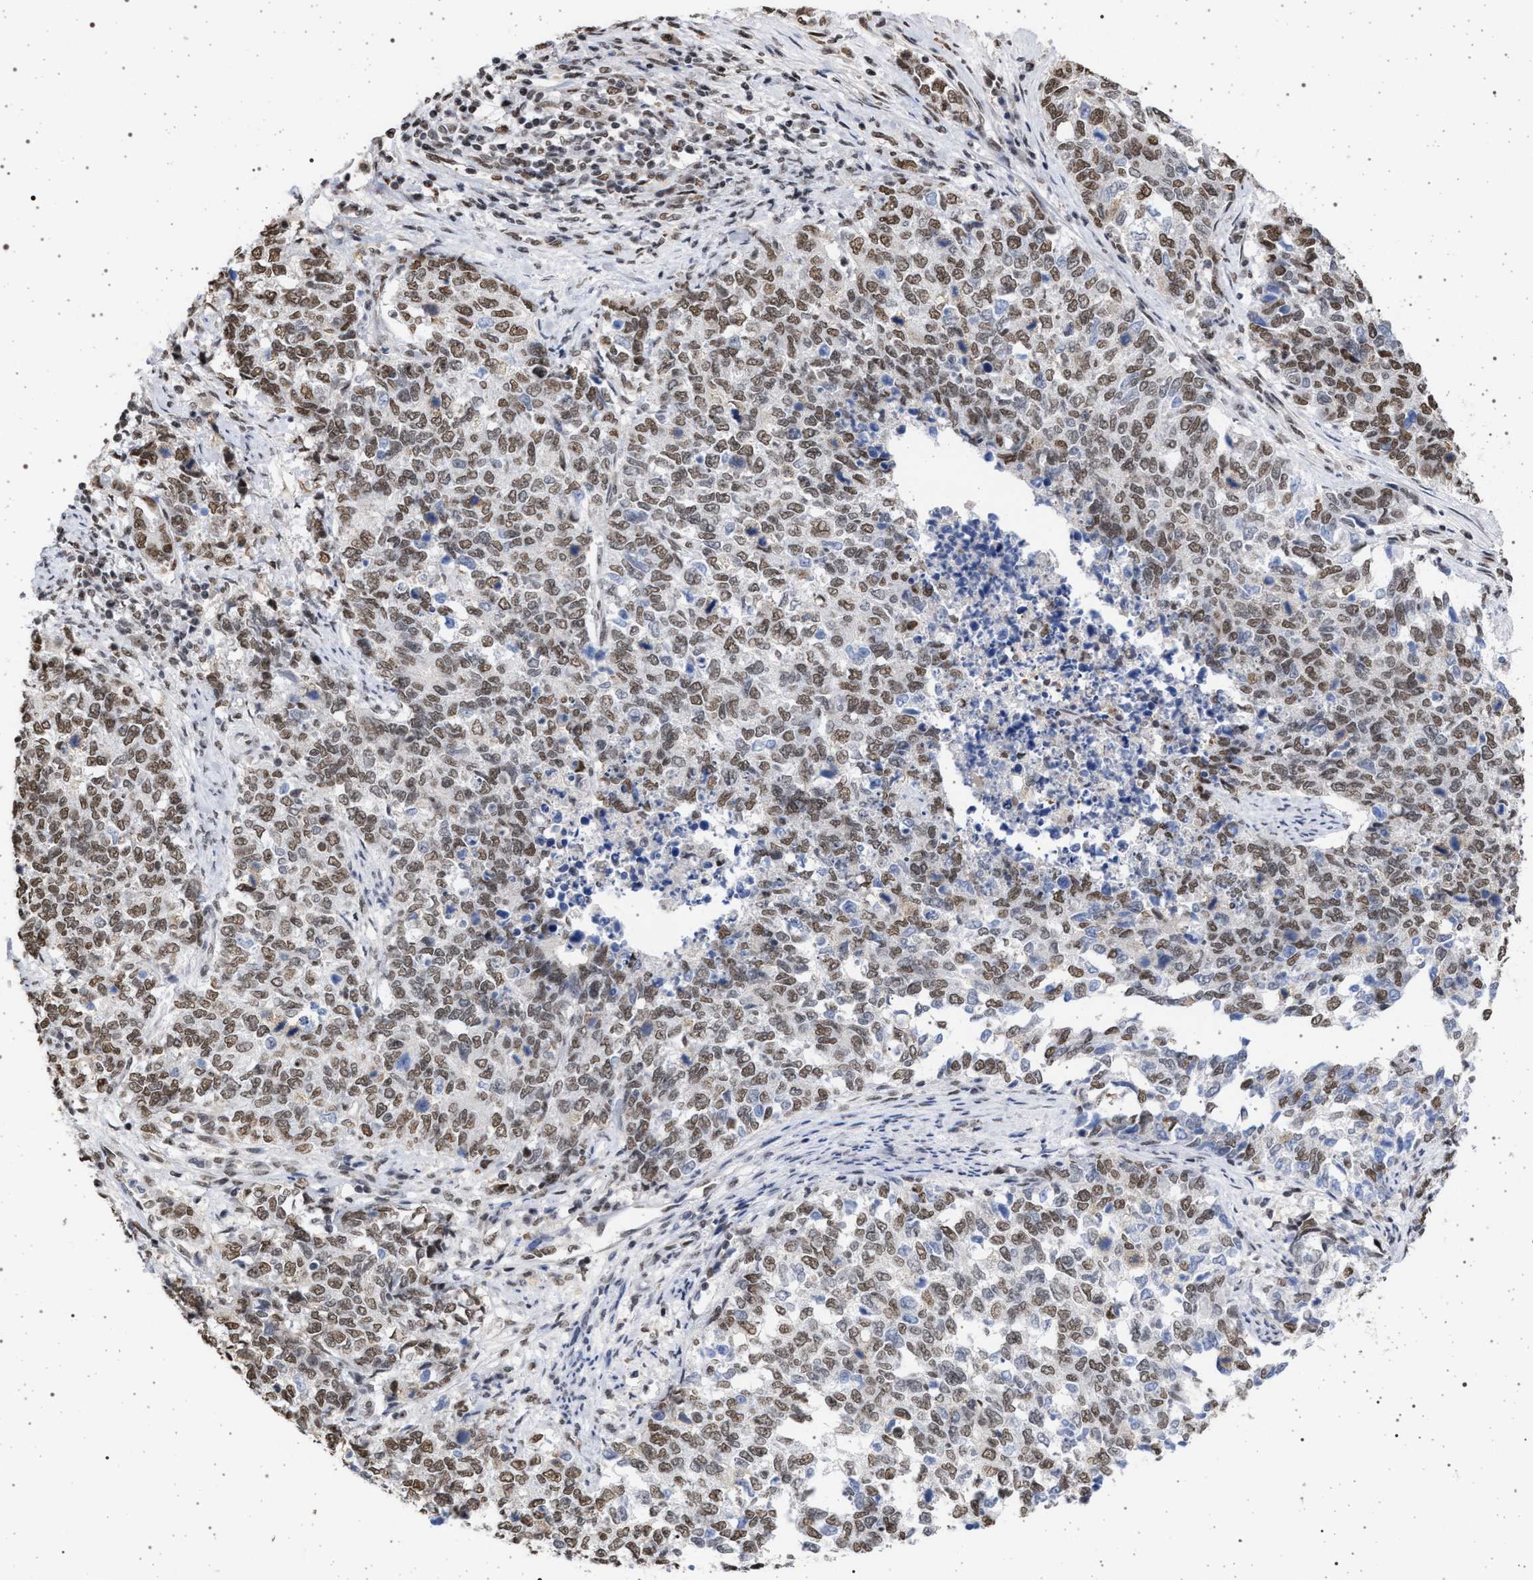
{"staining": {"intensity": "moderate", "quantity": ">75%", "location": "nuclear"}, "tissue": "cervical cancer", "cell_type": "Tumor cells", "image_type": "cancer", "snomed": [{"axis": "morphology", "description": "Squamous cell carcinoma, NOS"}, {"axis": "topography", "description": "Cervix"}], "caption": "This is an image of immunohistochemistry staining of cervical squamous cell carcinoma, which shows moderate positivity in the nuclear of tumor cells.", "gene": "PHF12", "patient": {"sex": "female", "age": 63}}